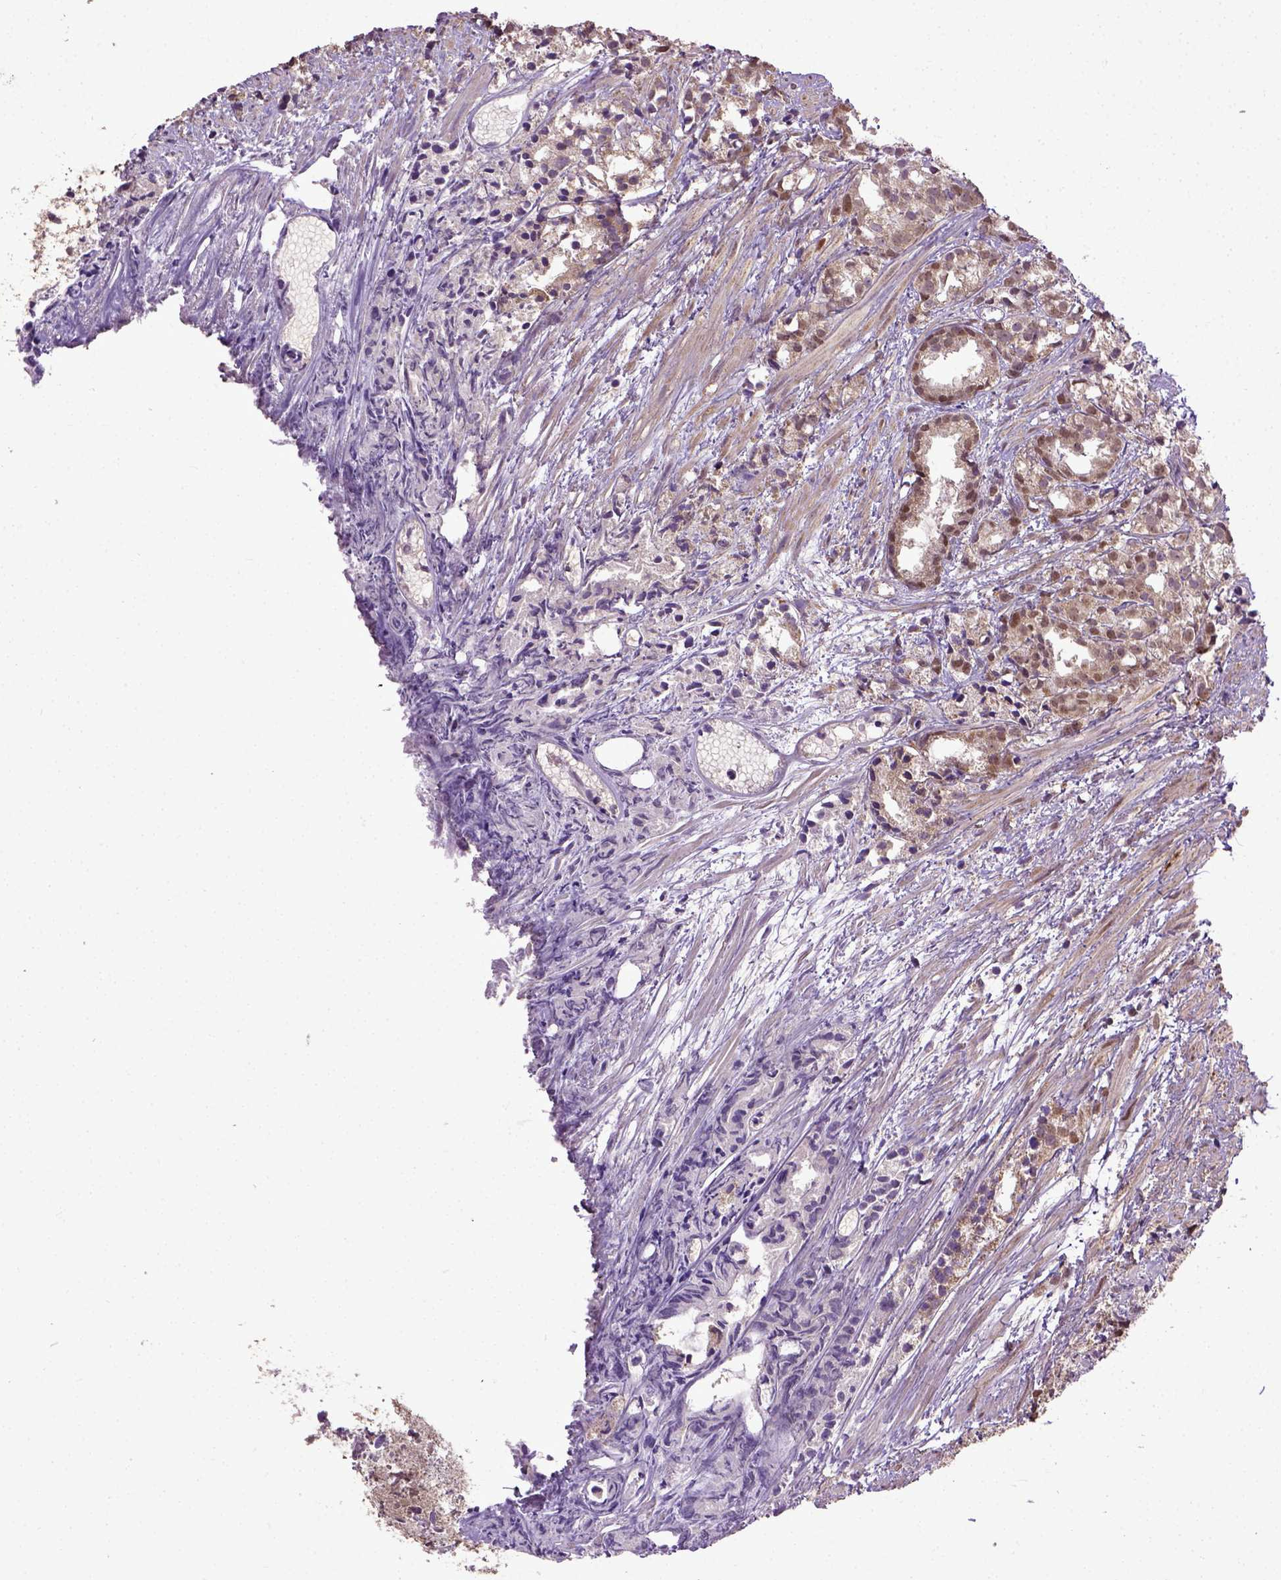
{"staining": {"intensity": "moderate", "quantity": "25%-75%", "location": "nuclear"}, "tissue": "prostate cancer", "cell_type": "Tumor cells", "image_type": "cancer", "snomed": [{"axis": "morphology", "description": "Adenocarcinoma, High grade"}, {"axis": "topography", "description": "Prostate"}], "caption": "Immunohistochemistry (IHC) photomicrograph of human prostate cancer (adenocarcinoma (high-grade)) stained for a protein (brown), which exhibits medium levels of moderate nuclear positivity in about 25%-75% of tumor cells.", "gene": "UBA3", "patient": {"sex": "male", "age": 79}}